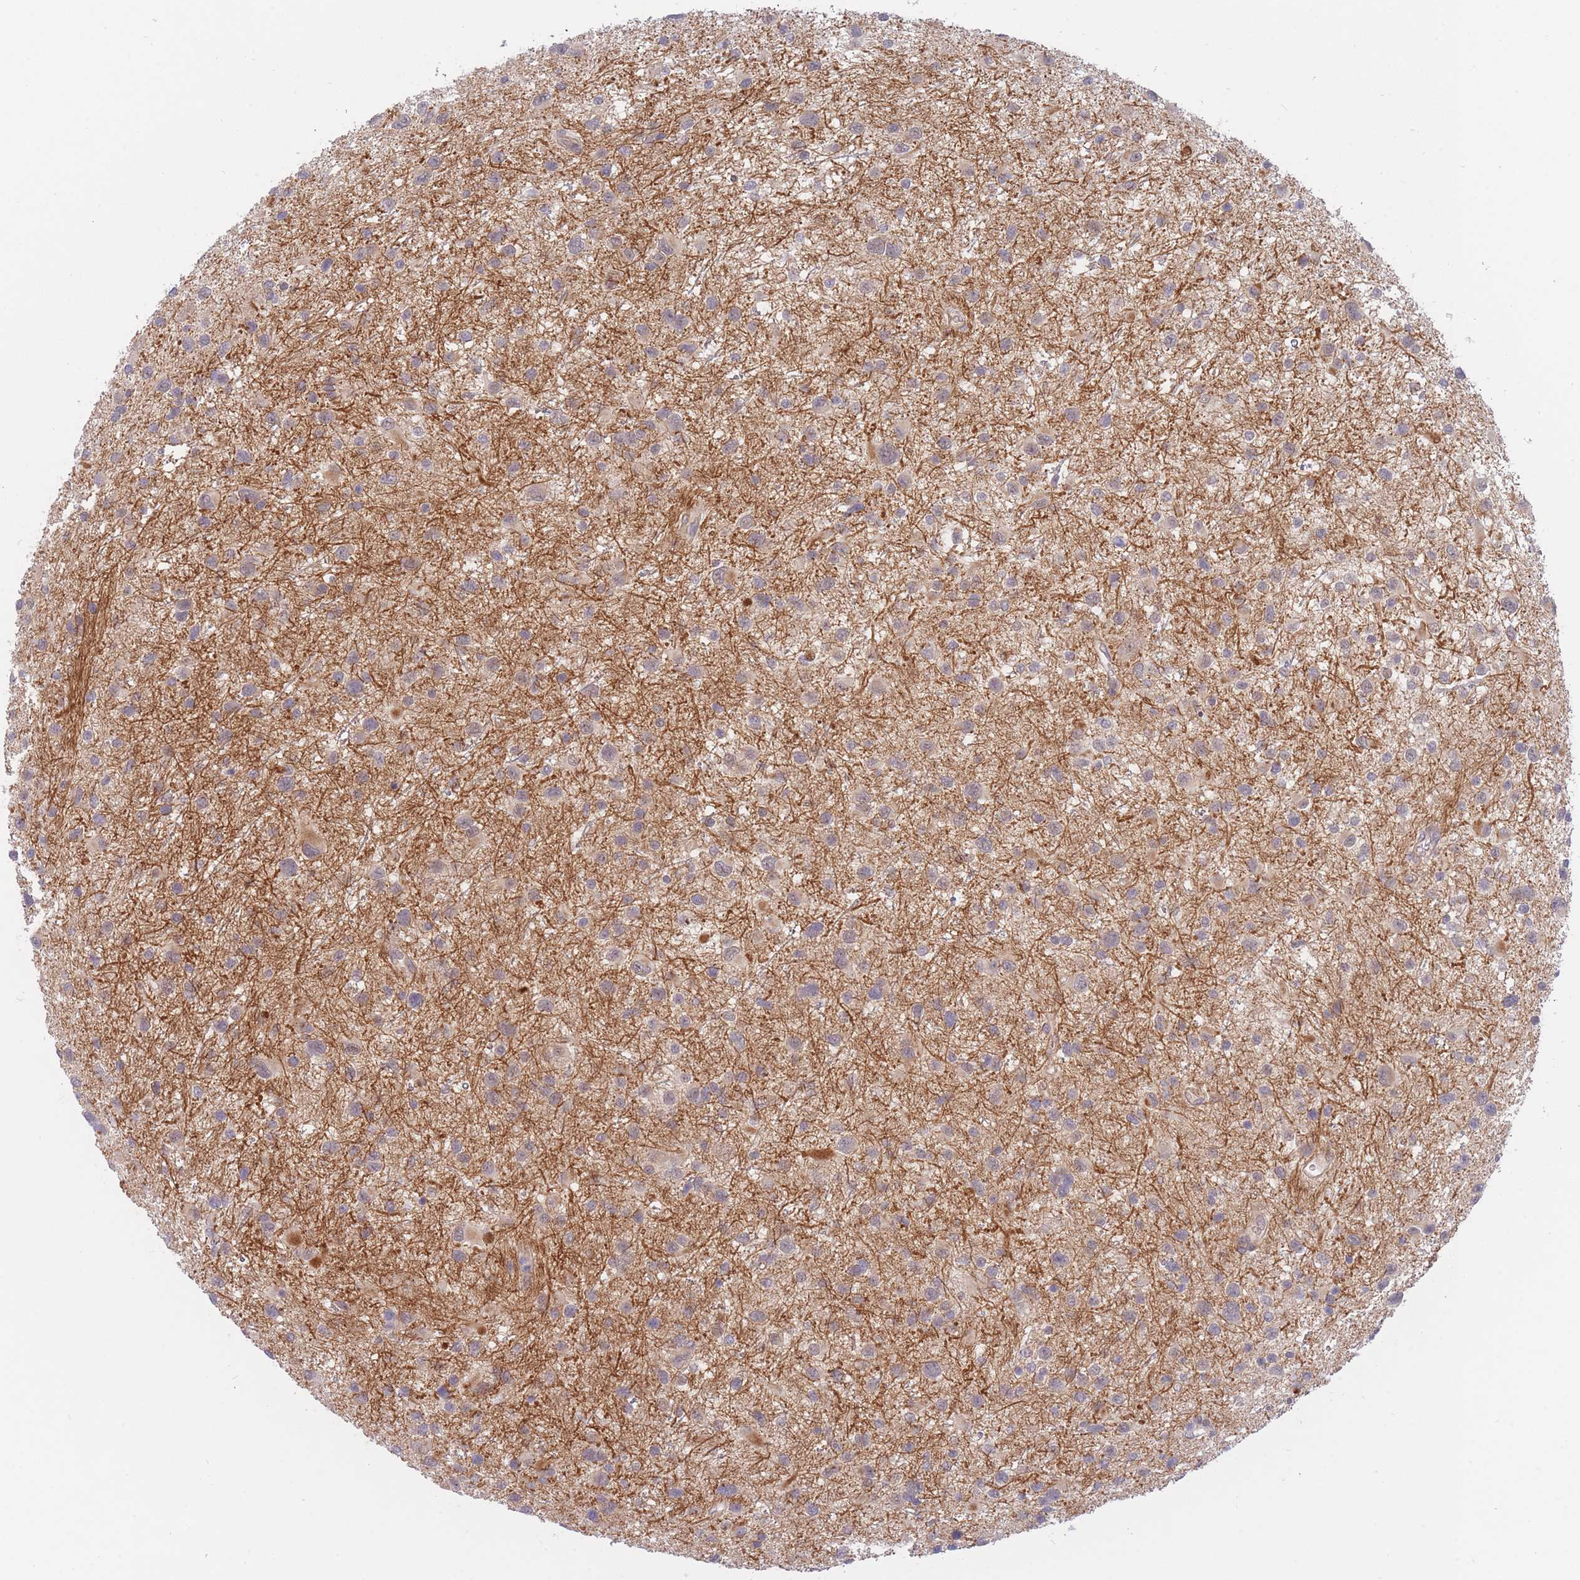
{"staining": {"intensity": "negative", "quantity": "none", "location": "none"}, "tissue": "glioma", "cell_type": "Tumor cells", "image_type": "cancer", "snomed": [{"axis": "morphology", "description": "Glioma, malignant, Low grade"}, {"axis": "topography", "description": "Brain"}], "caption": "There is no significant staining in tumor cells of glioma.", "gene": "APOL4", "patient": {"sex": "female", "age": 32}}